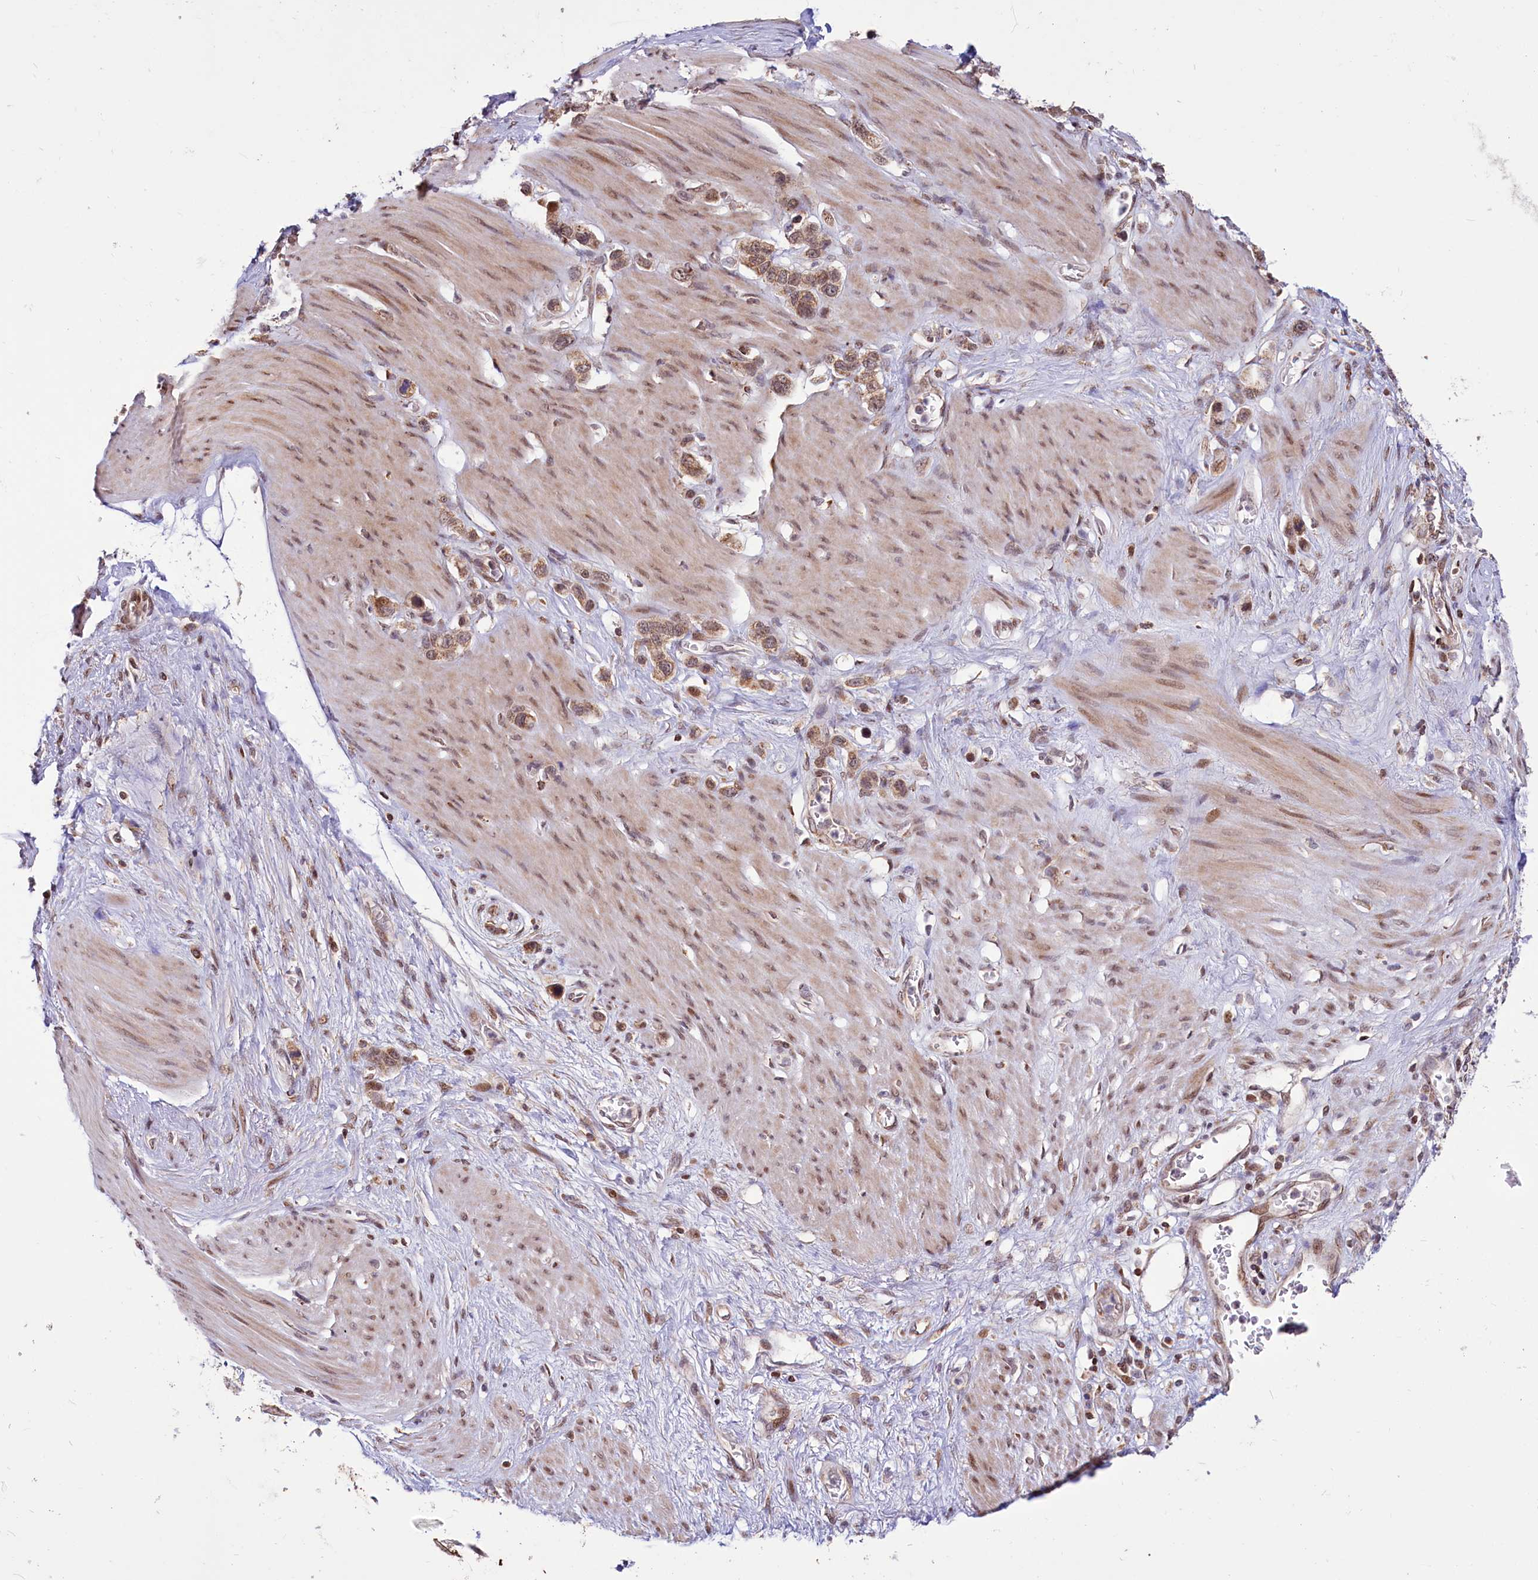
{"staining": {"intensity": "moderate", "quantity": ">75%", "location": "cytoplasmic/membranous,nuclear"}, "tissue": "stomach cancer", "cell_type": "Tumor cells", "image_type": "cancer", "snomed": [{"axis": "morphology", "description": "Adenocarcinoma, NOS"}, {"axis": "morphology", "description": "Adenocarcinoma, High grade"}, {"axis": "topography", "description": "Stomach, upper"}, {"axis": "topography", "description": "Stomach, lower"}], "caption": "Human adenocarcinoma (high-grade) (stomach) stained with a brown dye shows moderate cytoplasmic/membranous and nuclear positive expression in approximately >75% of tumor cells.", "gene": "PHC3", "patient": {"sex": "female", "age": 65}}